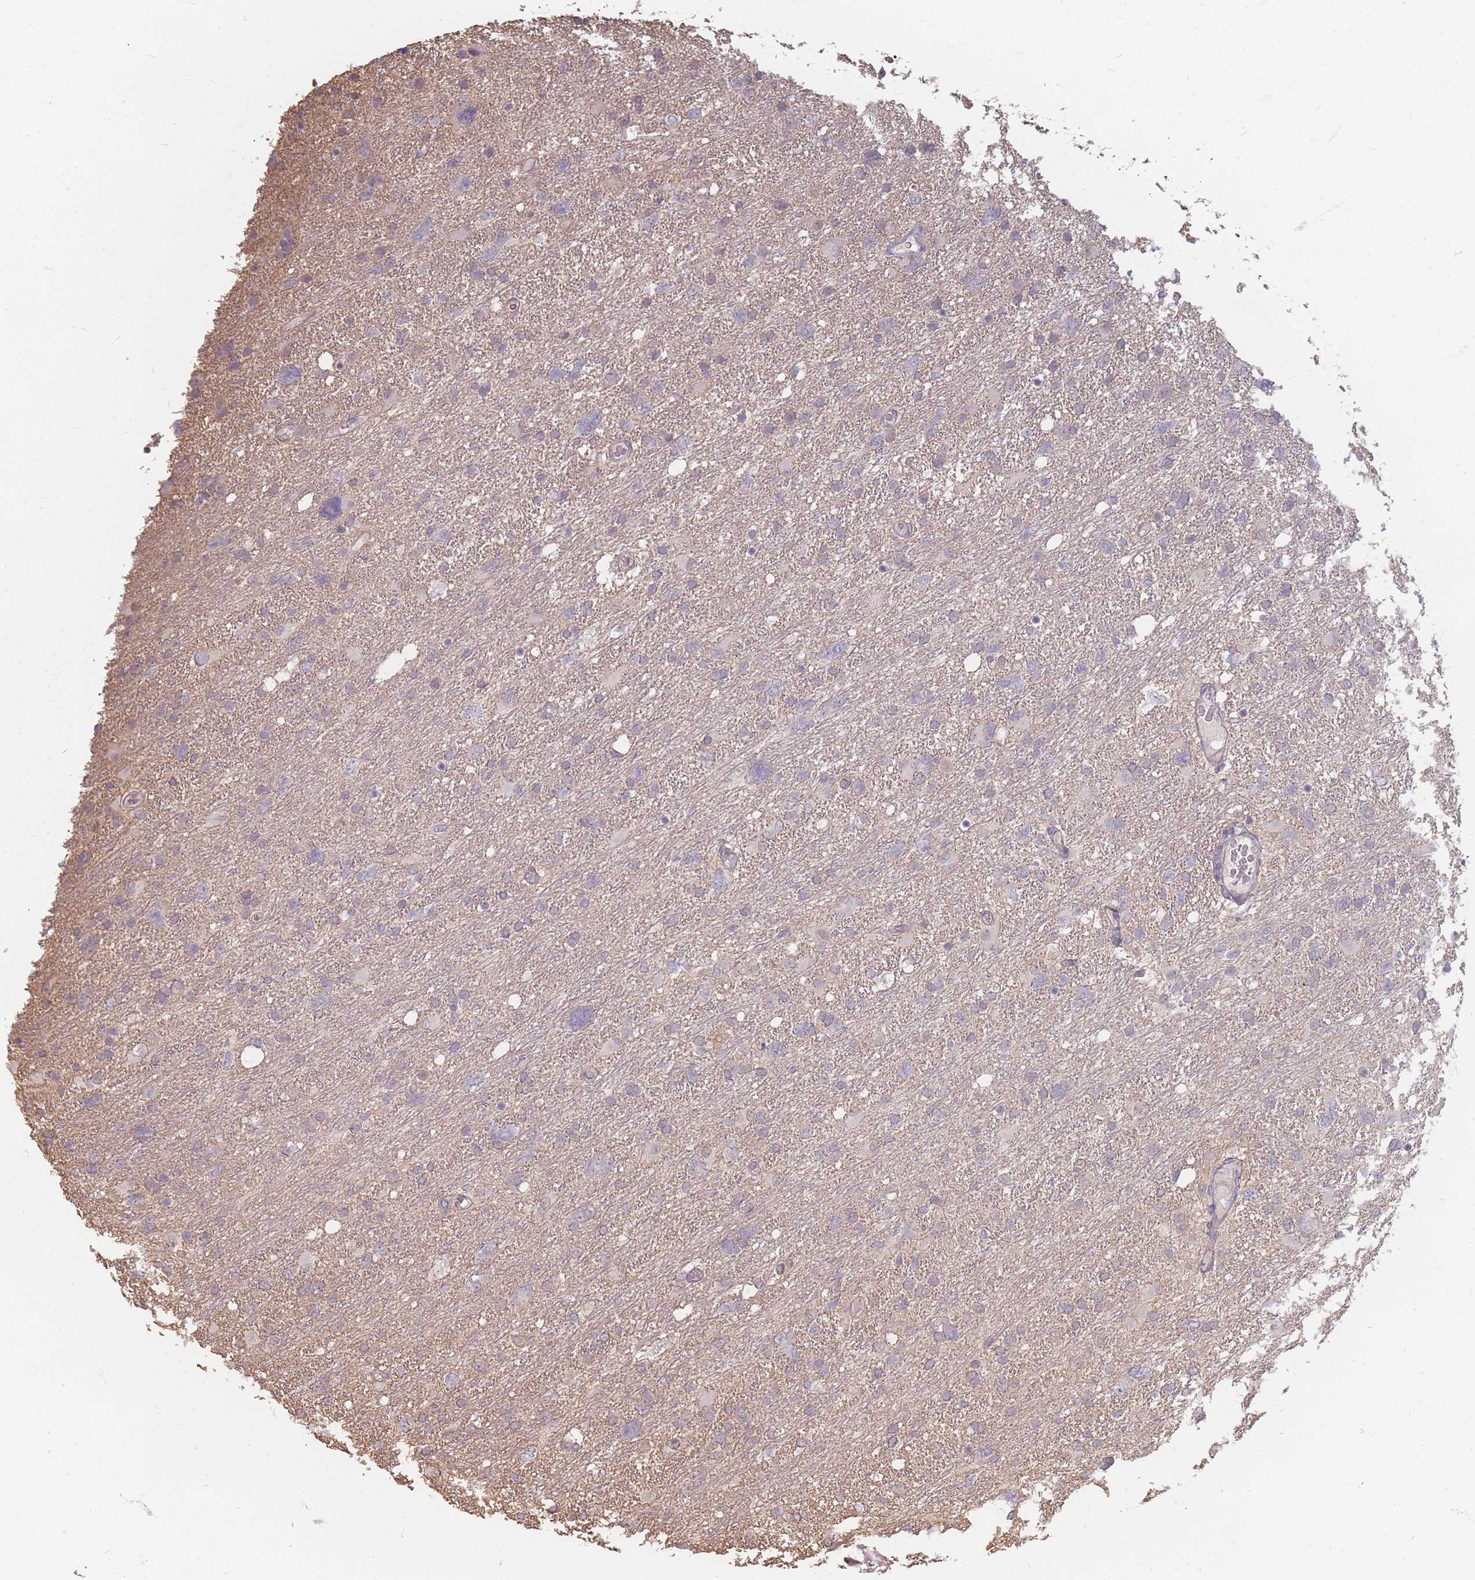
{"staining": {"intensity": "negative", "quantity": "none", "location": "none"}, "tissue": "glioma", "cell_type": "Tumor cells", "image_type": "cancer", "snomed": [{"axis": "morphology", "description": "Glioma, malignant, High grade"}, {"axis": "topography", "description": "Brain"}], "caption": "High power microscopy micrograph of an IHC photomicrograph of glioma, revealing no significant staining in tumor cells.", "gene": "RFTN1", "patient": {"sex": "male", "age": 61}}